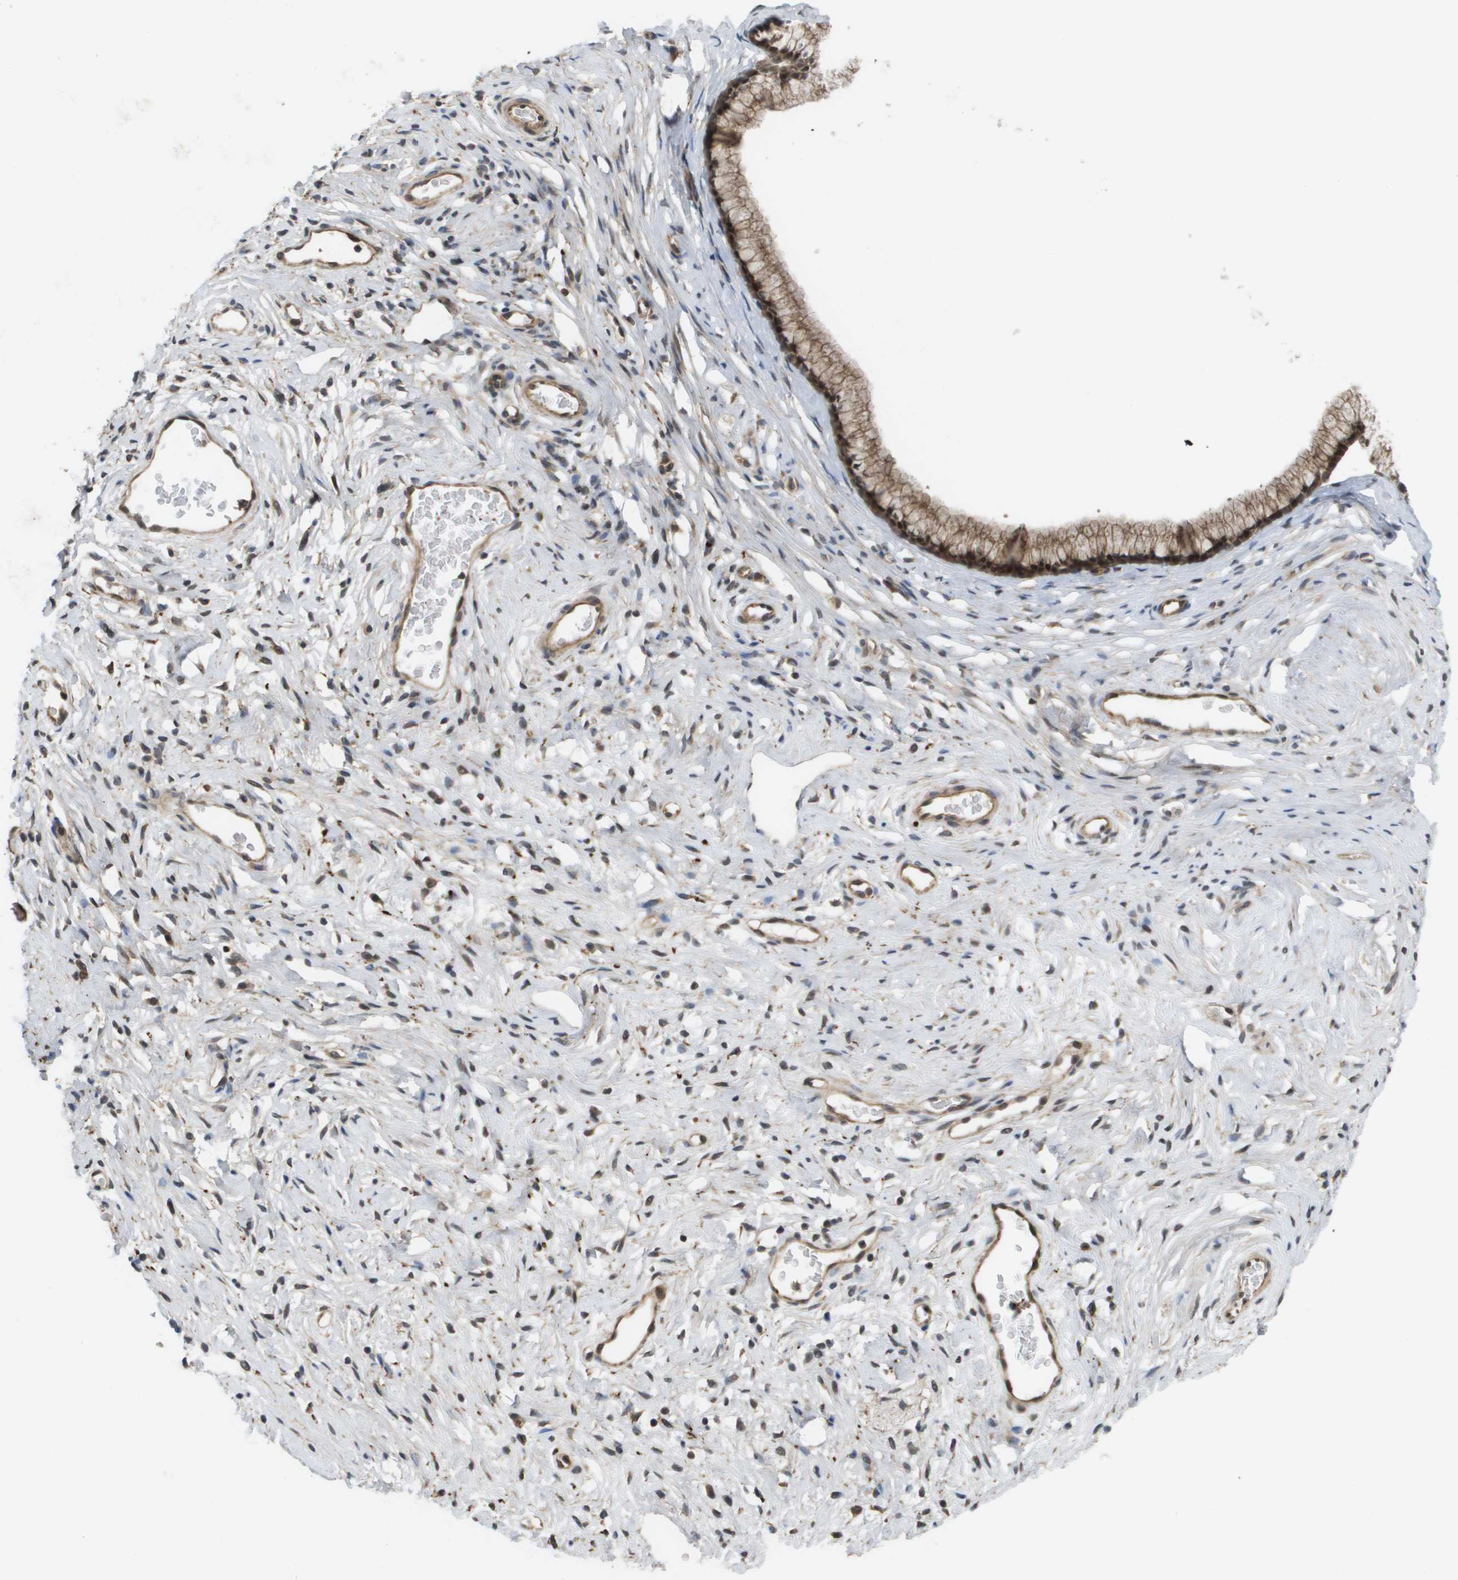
{"staining": {"intensity": "moderate", "quantity": ">75%", "location": "cytoplasmic/membranous"}, "tissue": "cervix", "cell_type": "Glandular cells", "image_type": "normal", "snomed": [{"axis": "morphology", "description": "Normal tissue, NOS"}, {"axis": "topography", "description": "Cervix"}], "caption": "Immunohistochemical staining of benign human cervix reveals moderate cytoplasmic/membranous protein staining in approximately >75% of glandular cells.", "gene": "CTPS2", "patient": {"sex": "female", "age": 77}}